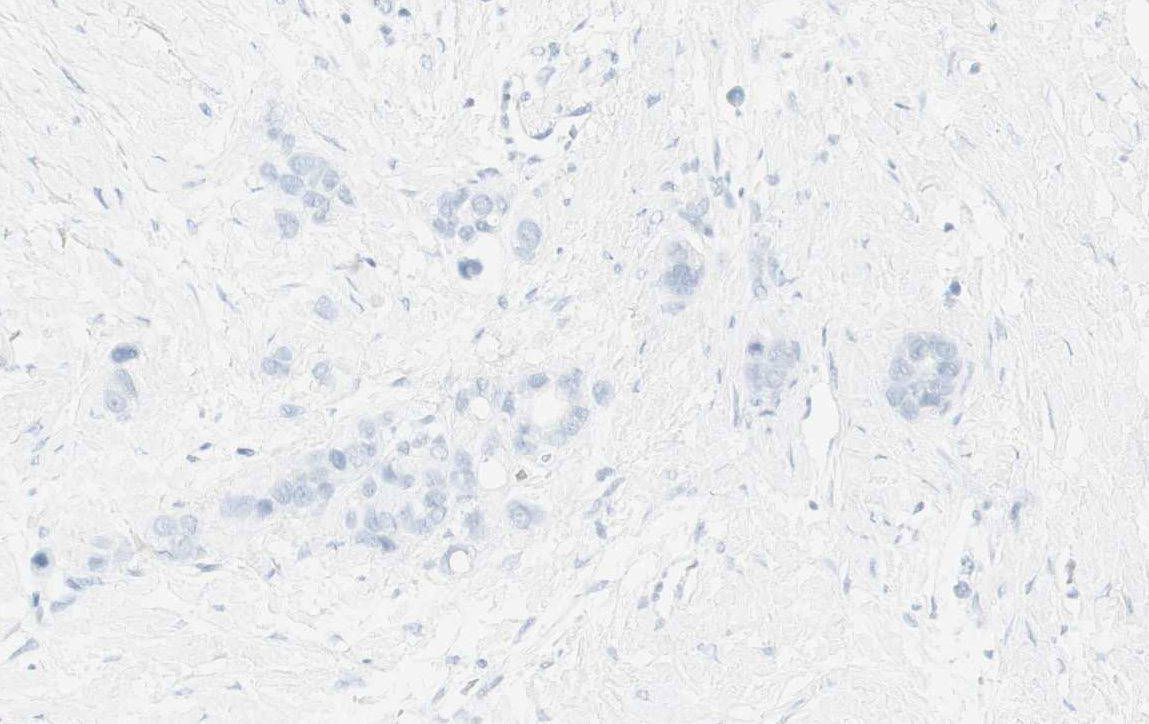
{"staining": {"intensity": "negative", "quantity": "none", "location": "none"}, "tissue": "stomach cancer", "cell_type": "Tumor cells", "image_type": "cancer", "snomed": [{"axis": "morphology", "description": "Adenocarcinoma, NOS"}, {"axis": "topography", "description": "Stomach"}], "caption": "This histopathology image is of stomach adenocarcinoma stained with immunohistochemistry to label a protein in brown with the nuclei are counter-stained blue. There is no staining in tumor cells.", "gene": "NAPSA", "patient": {"sex": "female", "age": 75}}